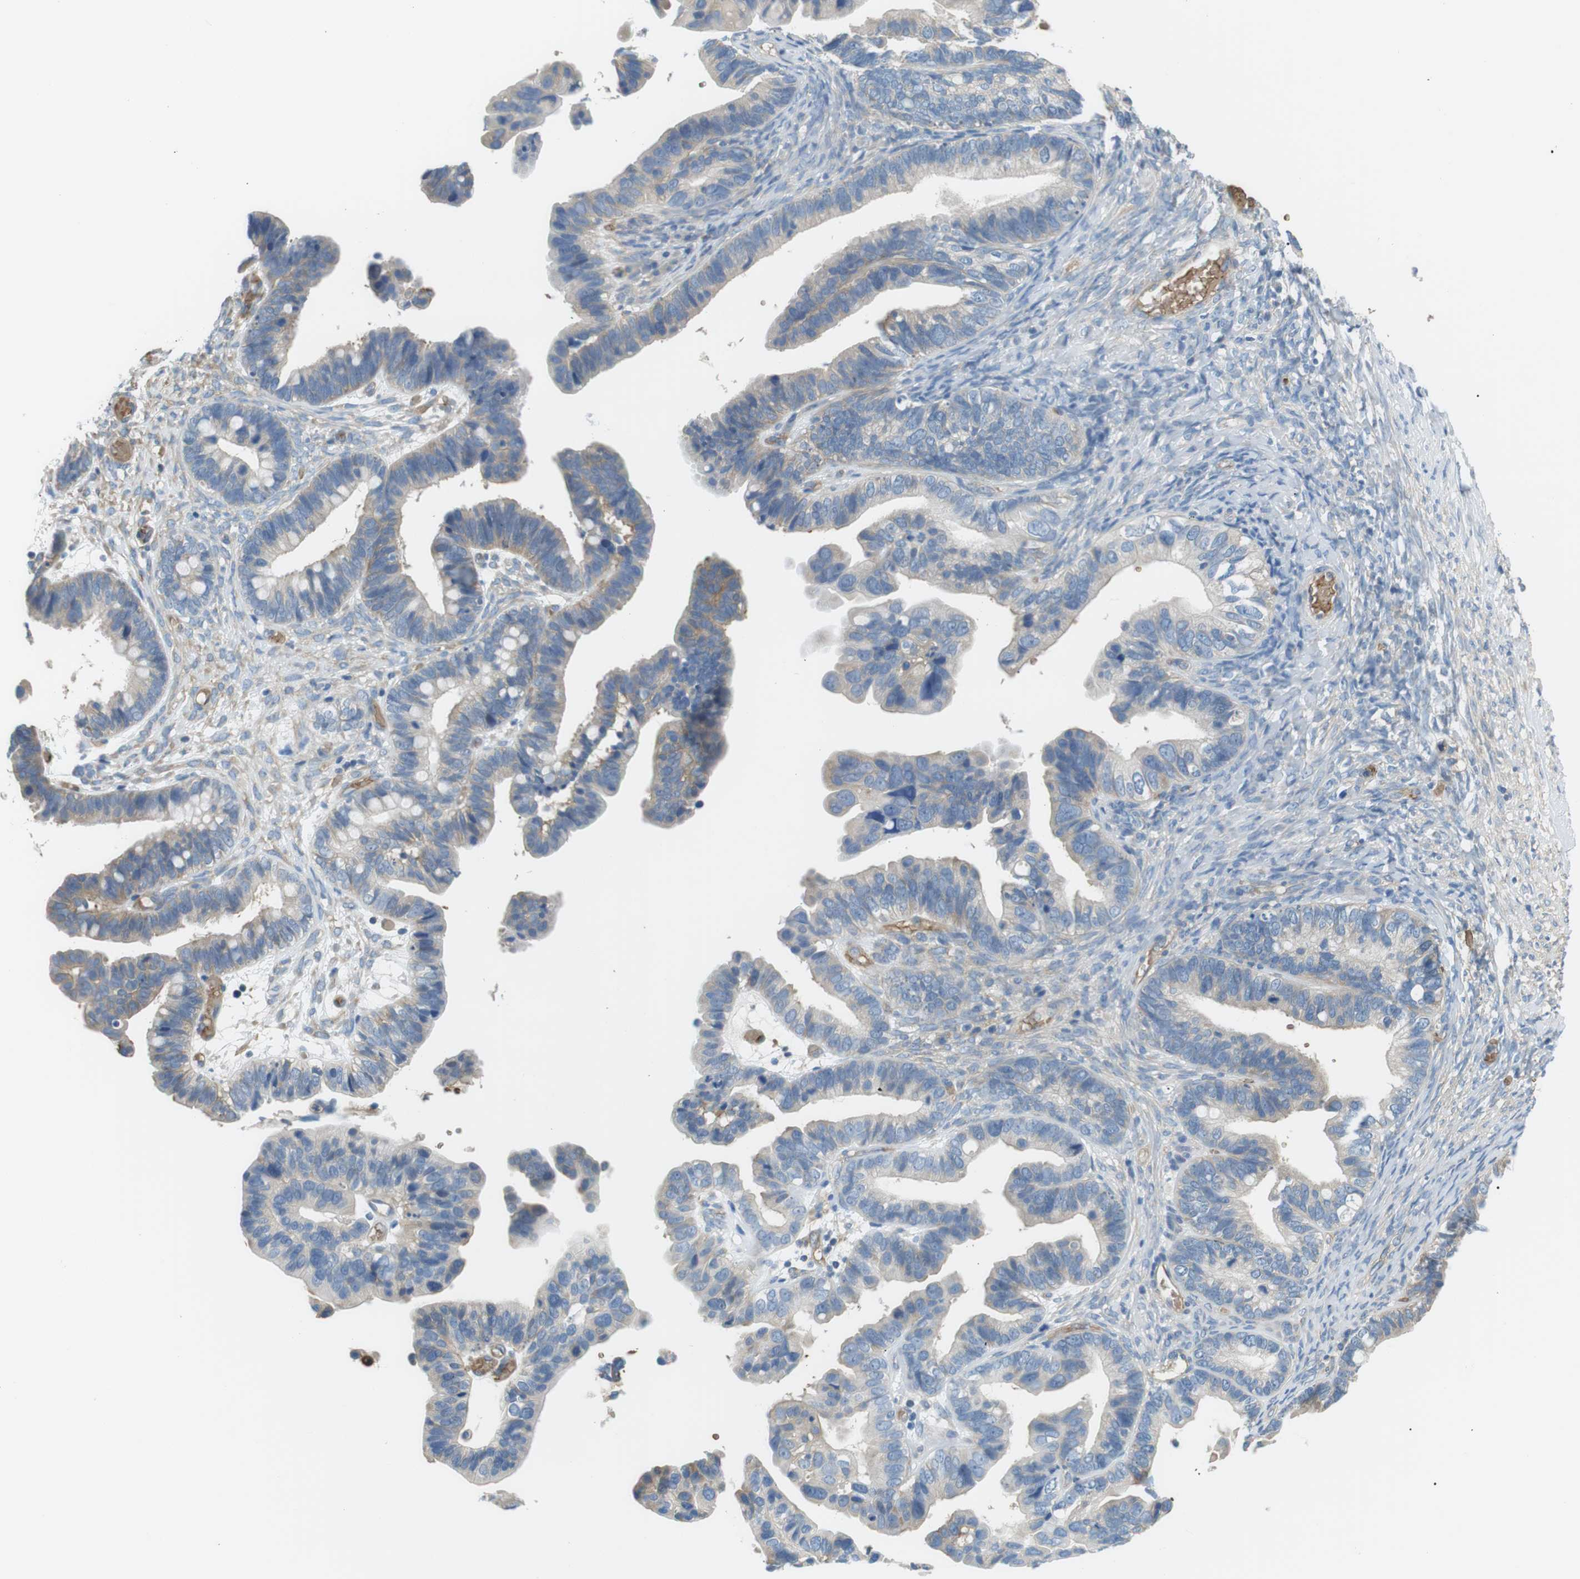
{"staining": {"intensity": "weak", "quantity": "<25%", "location": "cytoplasmic/membranous"}, "tissue": "ovarian cancer", "cell_type": "Tumor cells", "image_type": "cancer", "snomed": [{"axis": "morphology", "description": "Cystadenocarcinoma, serous, NOS"}, {"axis": "topography", "description": "Ovary"}], "caption": "Tumor cells are negative for brown protein staining in ovarian cancer (serous cystadenocarcinoma).", "gene": "ADCY10", "patient": {"sex": "female", "age": 56}}